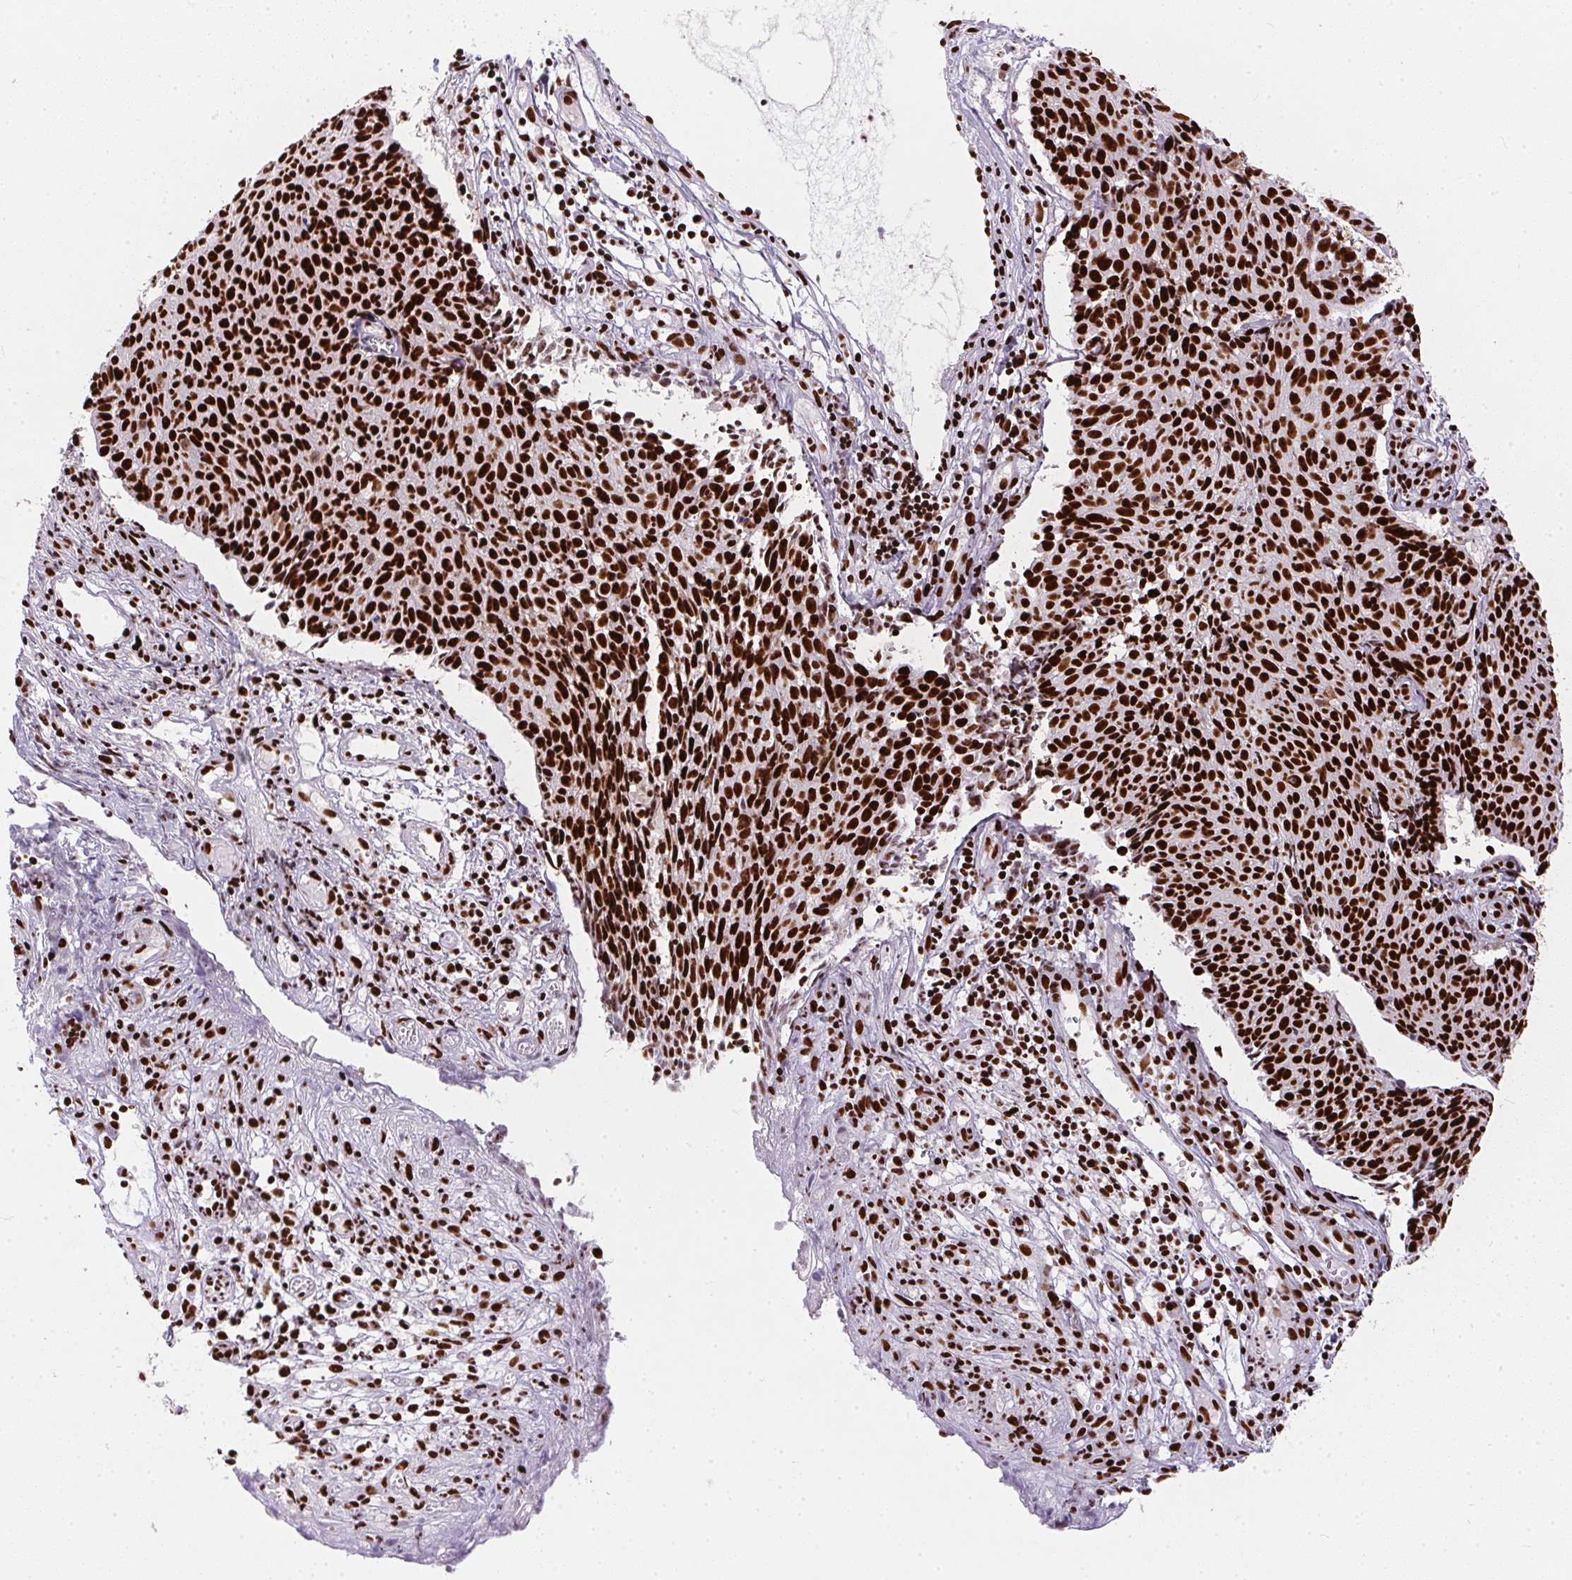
{"staining": {"intensity": "strong", "quantity": ">75%", "location": "nuclear"}, "tissue": "cervical cancer", "cell_type": "Tumor cells", "image_type": "cancer", "snomed": [{"axis": "morphology", "description": "Squamous cell carcinoma, NOS"}, {"axis": "topography", "description": "Cervix"}], "caption": "The histopathology image exhibits a brown stain indicating the presence of a protein in the nuclear of tumor cells in cervical cancer. (IHC, brightfield microscopy, high magnification).", "gene": "PAGE3", "patient": {"sex": "female", "age": 30}}